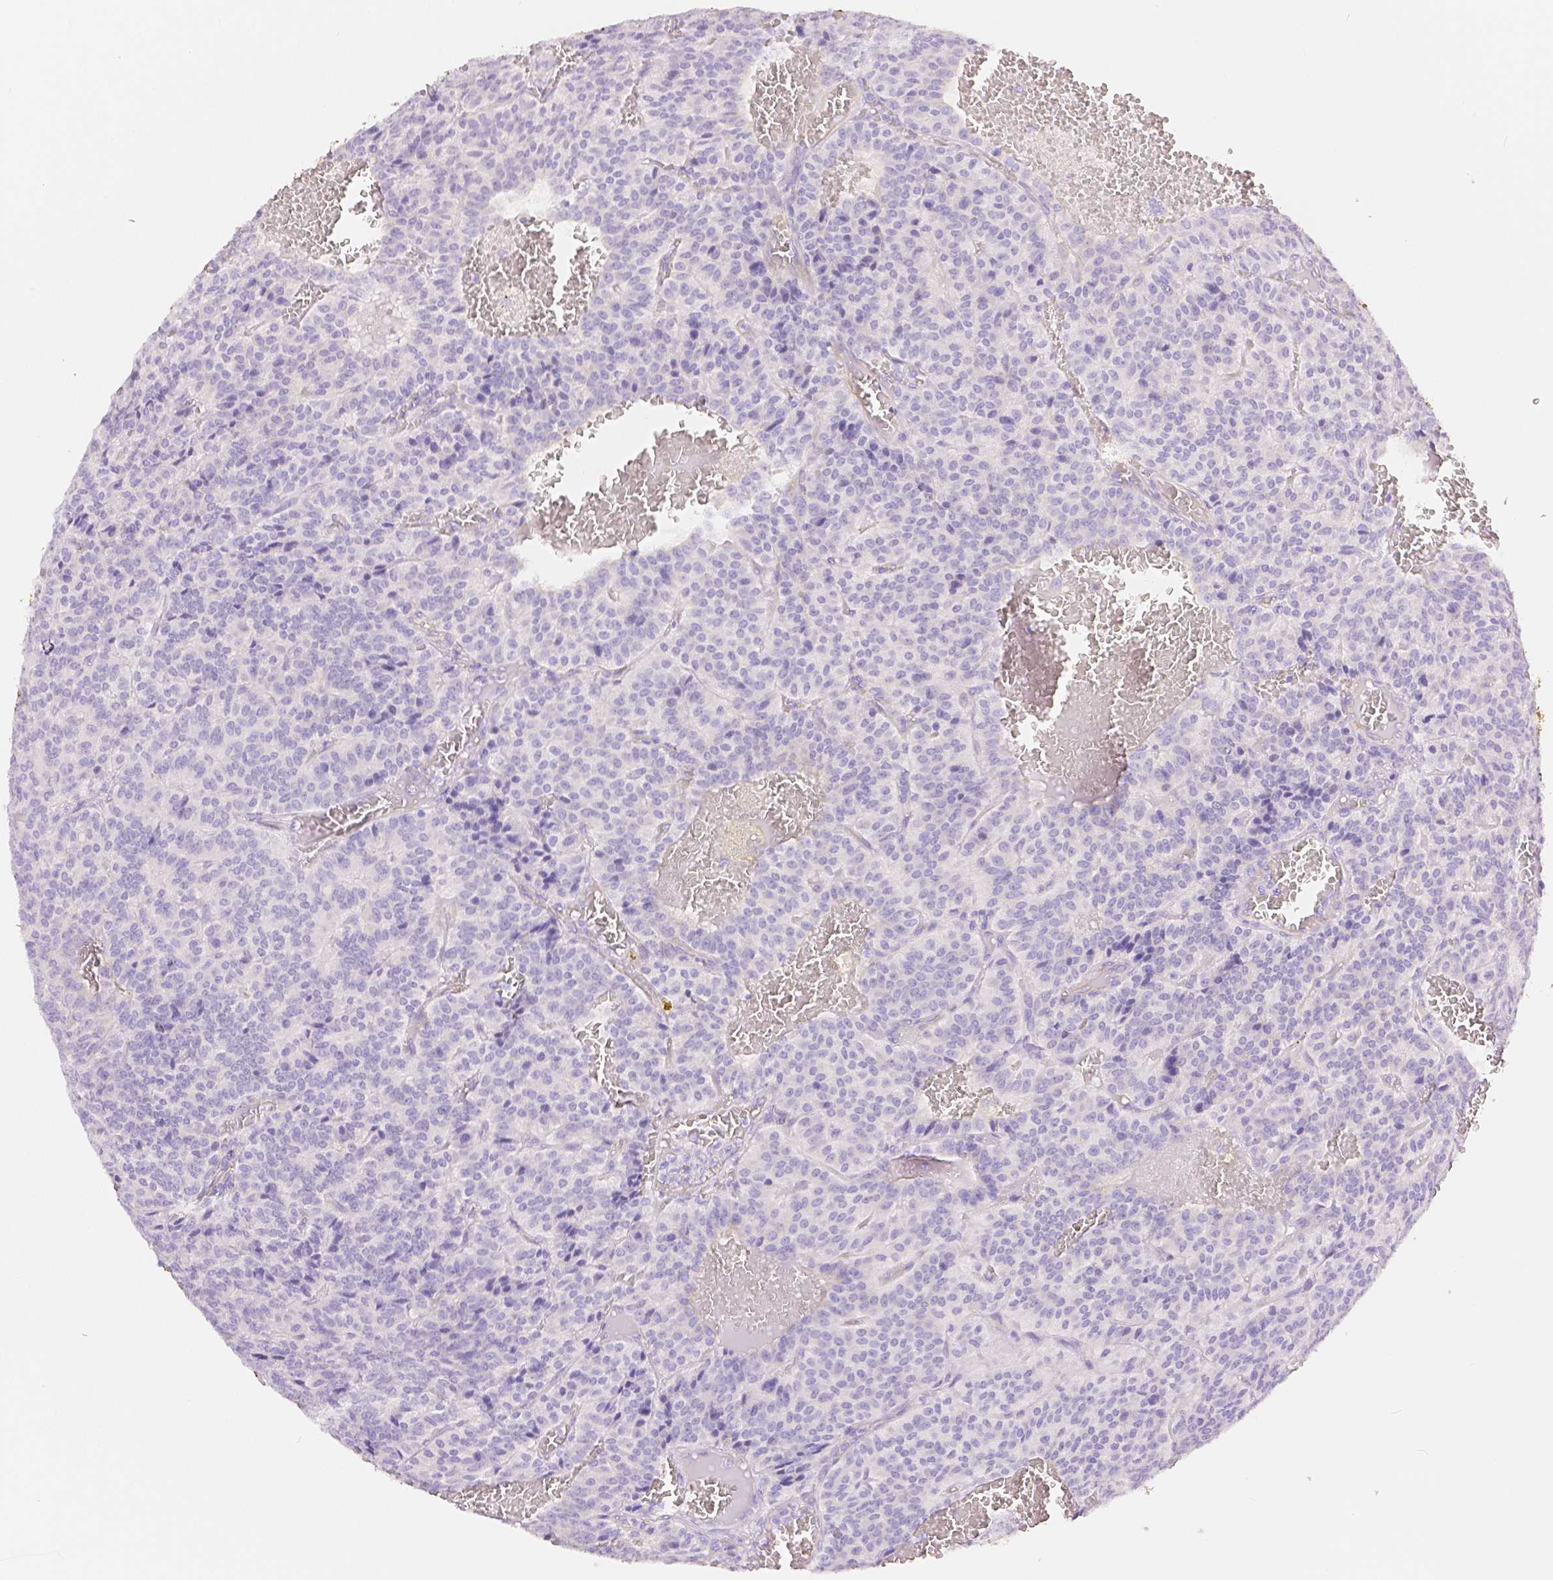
{"staining": {"intensity": "negative", "quantity": "none", "location": "none"}, "tissue": "carcinoid", "cell_type": "Tumor cells", "image_type": "cancer", "snomed": [{"axis": "morphology", "description": "Carcinoid, malignant, NOS"}, {"axis": "topography", "description": "Lung"}], "caption": "This is an immunohistochemistry (IHC) histopathology image of carcinoid. There is no positivity in tumor cells.", "gene": "SLC27A5", "patient": {"sex": "male", "age": 70}}